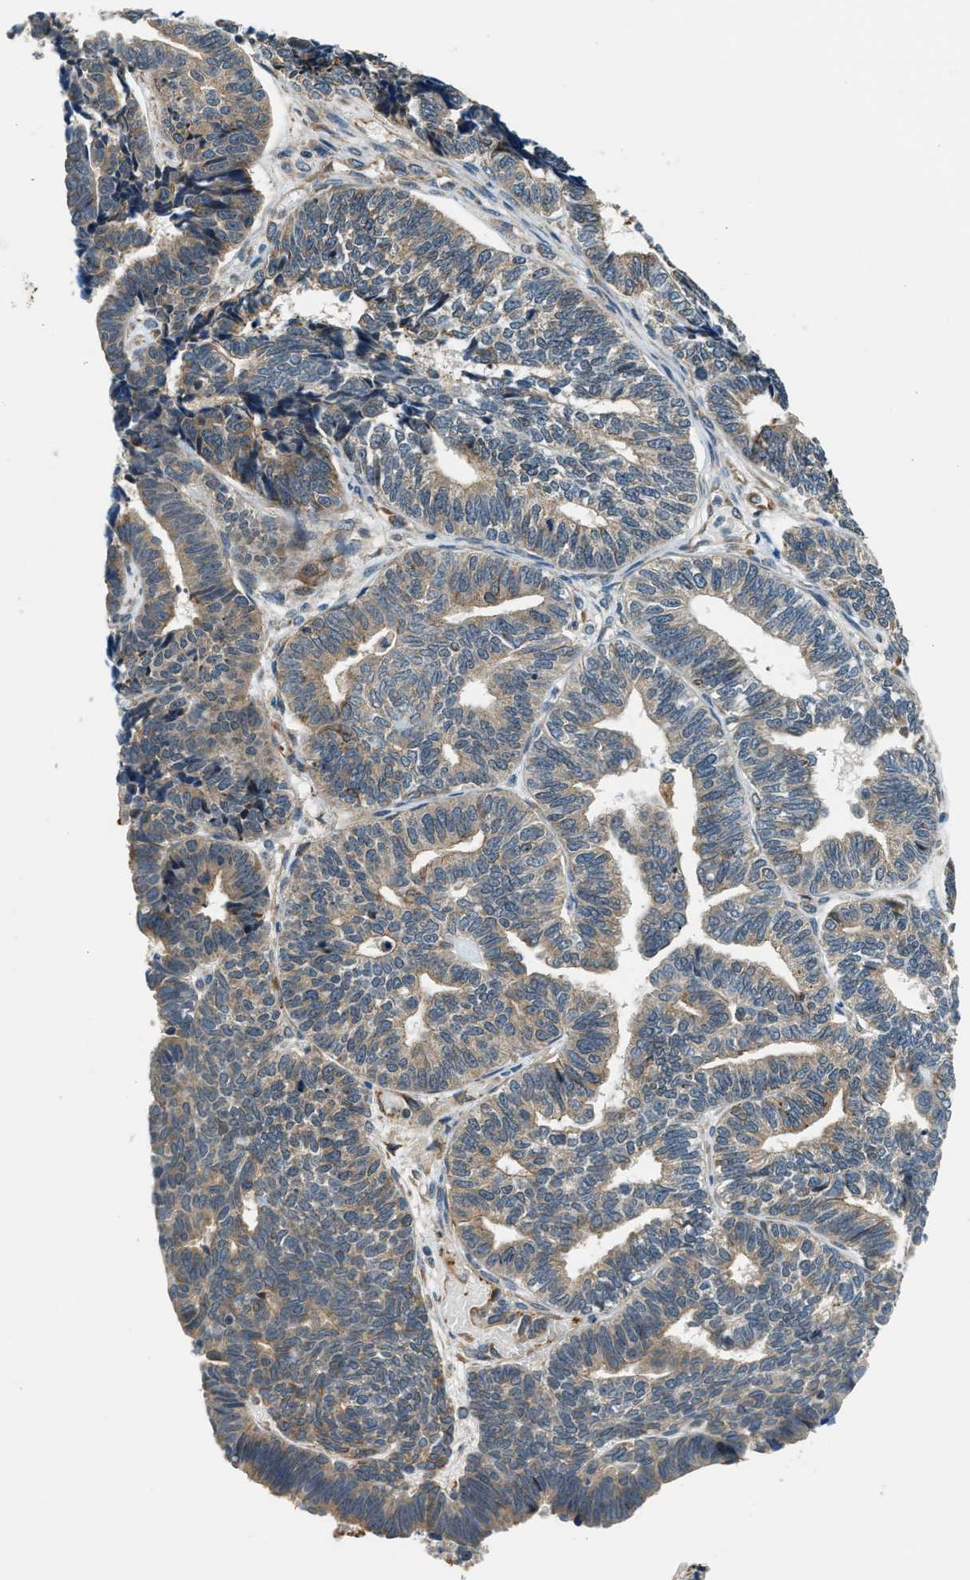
{"staining": {"intensity": "moderate", "quantity": "25%-75%", "location": "cytoplasmic/membranous"}, "tissue": "endometrial cancer", "cell_type": "Tumor cells", "image_type": "cancer", "snomed": [{"axis": "morphology", "description": "Adenocarcinoma, NOS"}, {"axis": "topography", "description": "Endometrium"}], "caption": "Protein expression analysis of human endometrial cancer (adenocarcinoma) reveals moderate cytoplasmic/membranous staining in approximately 25%-75% of tumor cells.", "gene": "ALOX12", "patient": {"sex": "female", "age": 70}}